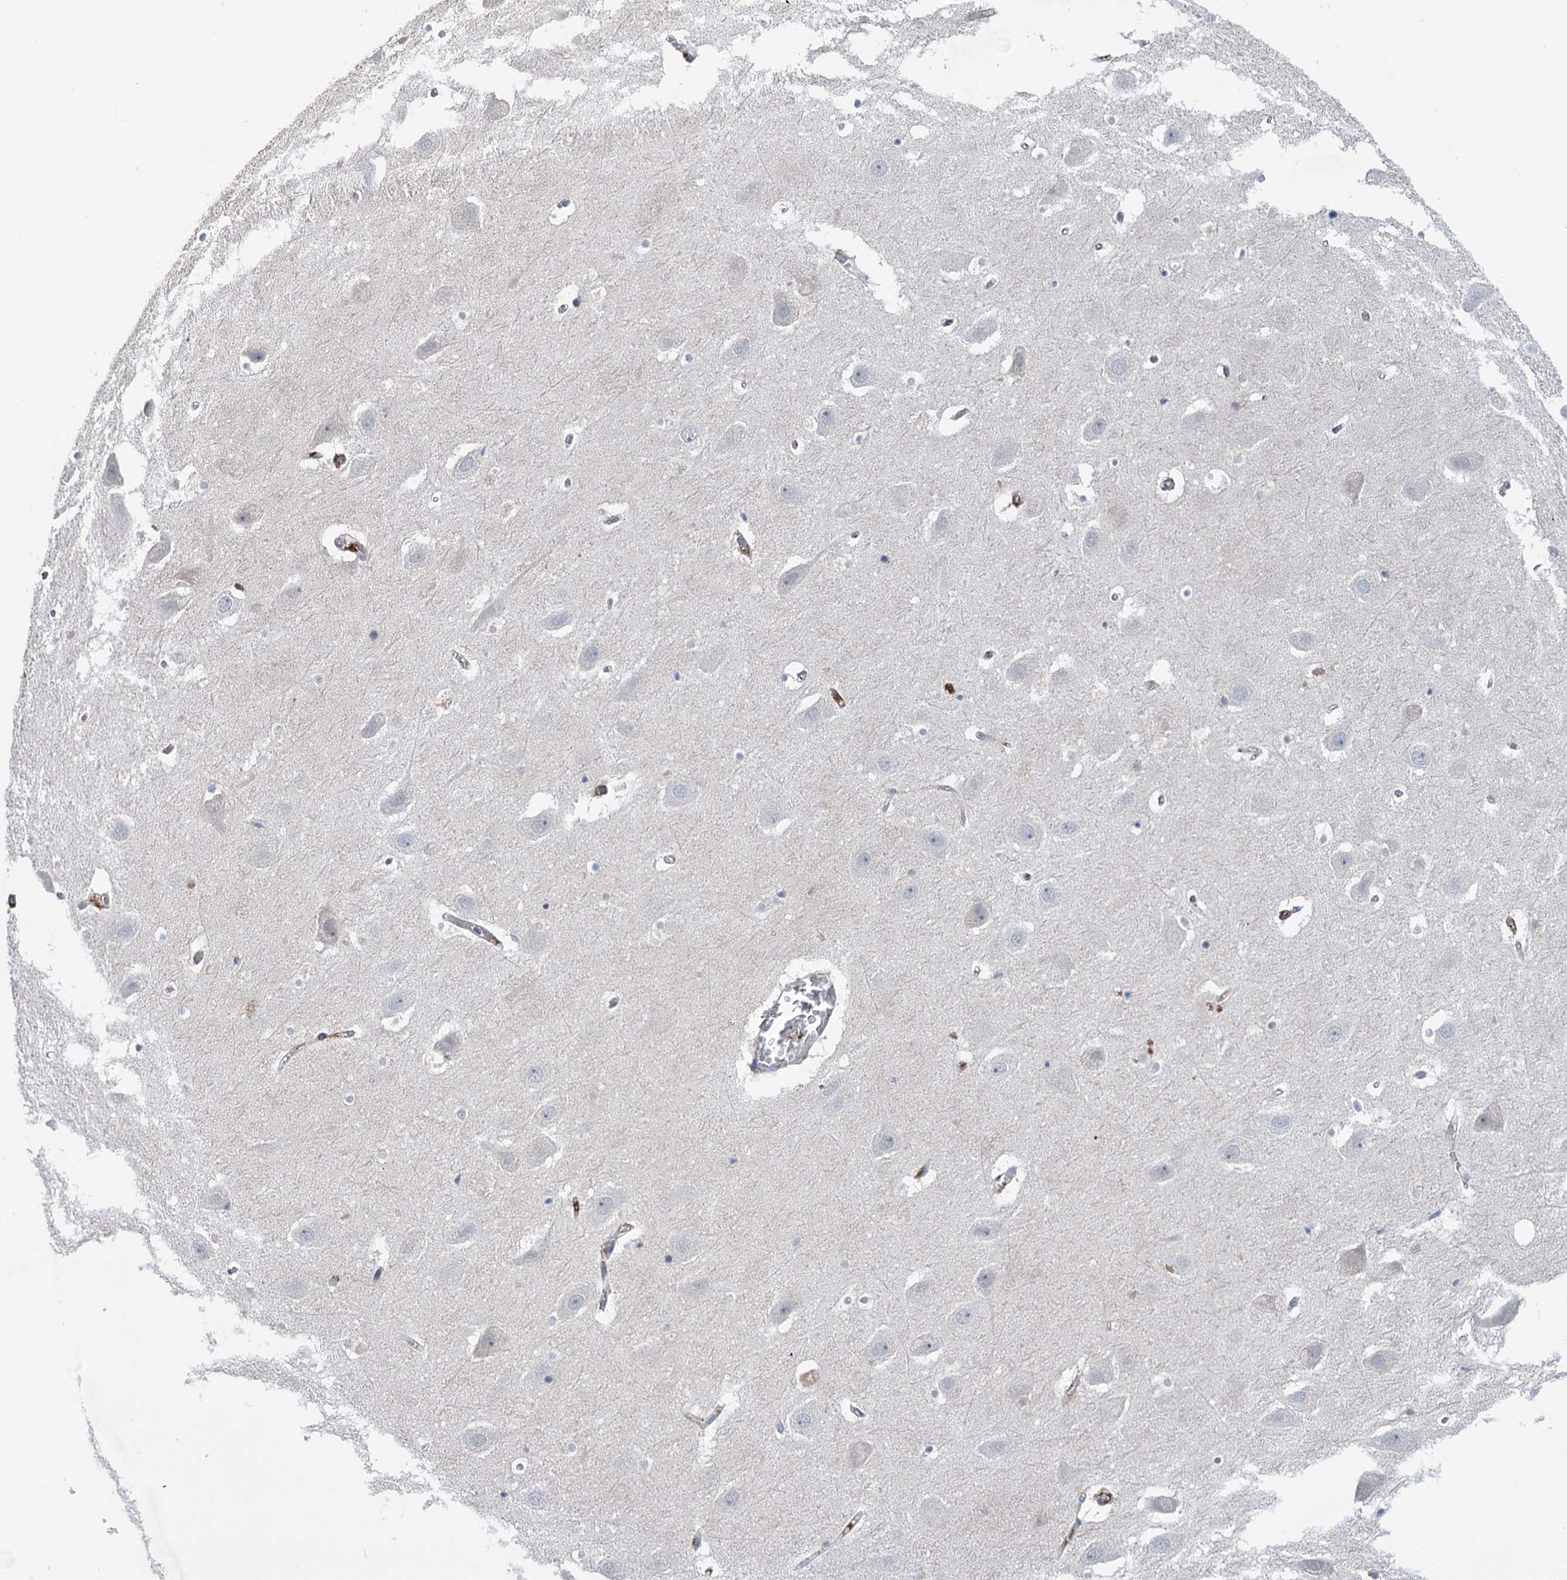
{"staining": {"intensity": "negative", "quantity": "none", "location": "none"}, "tissue": "hippocampus", "cell_type": "Glial cells", "image_type": "normal", "snomed": [{"axis": "morphology", "description": "Normal tissue, NOS"}, {"axis": "topography", "description": "Hippocampus"}], "caption": "IHC micrograph of benign hippocampus: human hippocampus stained with DAB exhibits no significant protein expression in glial cells.", "gene": "NCAPD2", "patient": {"sex": "female", "age": 52}}